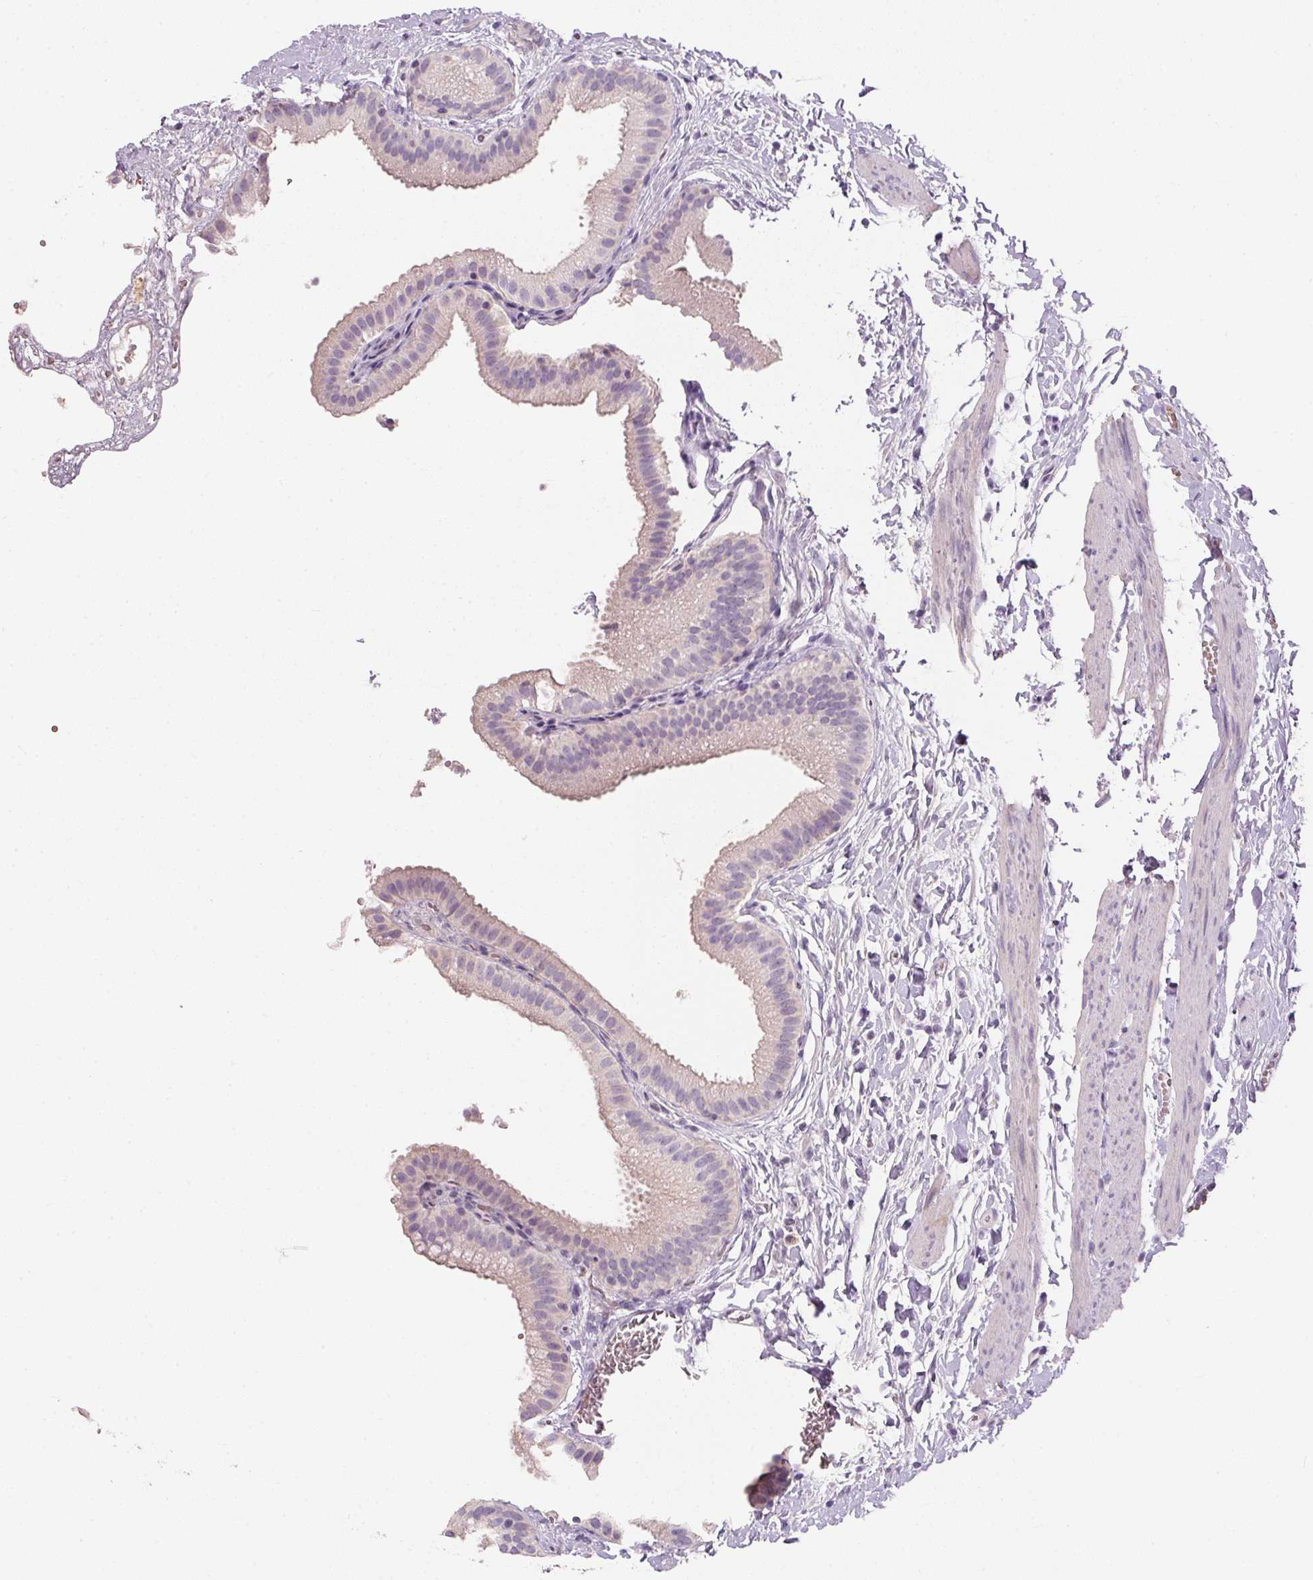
{"staining": {"intensity": "negative", "quantity": "none", "location": "none"}, "tissue": "gallbladder", "cell_type": "Glandular cells", "image_type": "normal", "snomed": [{"axis": "morphology", "description": "Normal tissue, NOS"}, {"axis": "topography", "description": "Gallbladder"}], "caption": "Gallbladder stained for a protein using IHC demonstrates no positivity glandular cells.", "gene": "HSD17B1", "patient": {"sex": "female", "age": 63}}